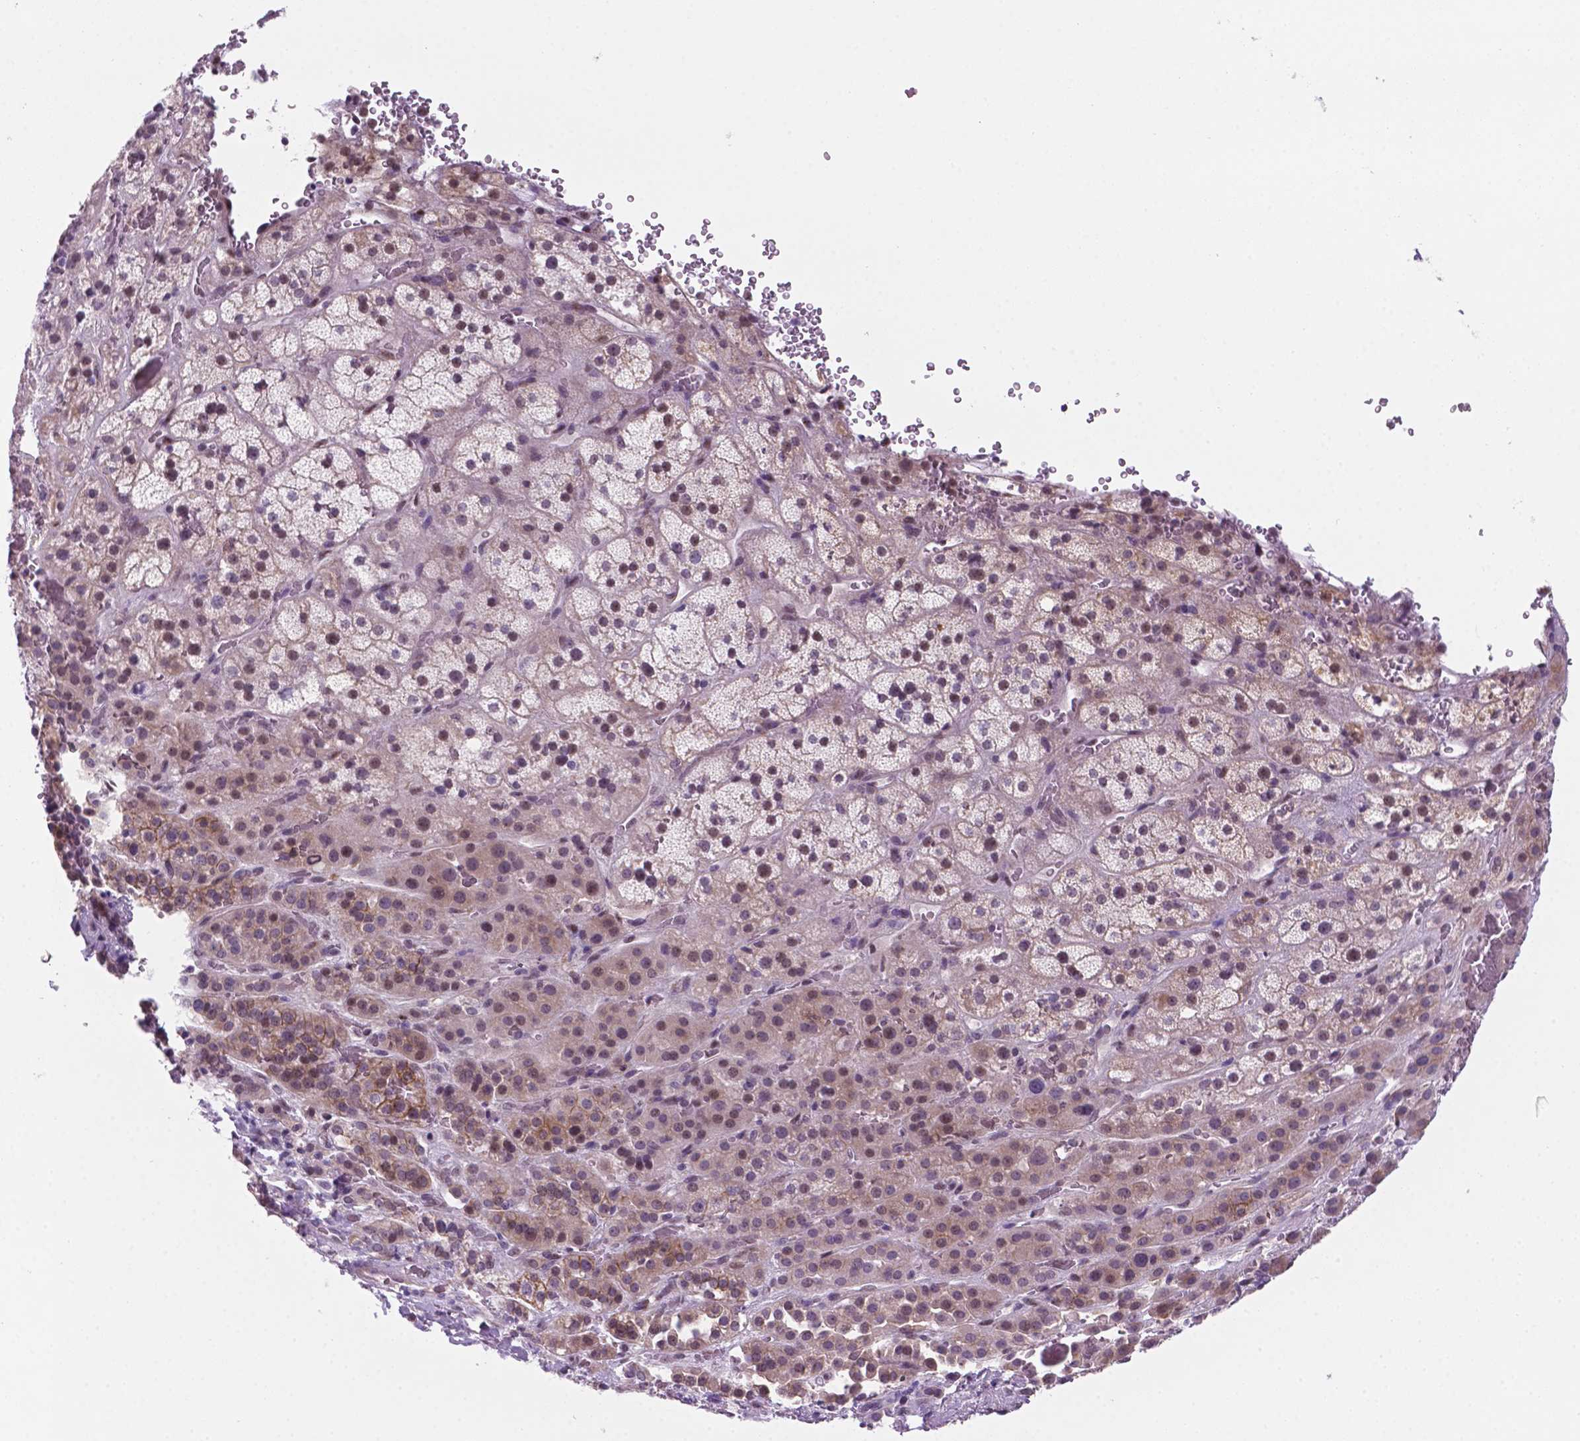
{"staining": {"intensity": "moderate", "quantity": "25%-75%", "location": "nuclear"}, "tissue": "adrenal gland", "cell_type": "Glandular cells", "image_type": "normal", "snomed": [{"axis": "morphology", "description": "Normal tissue, NOS"}, {"axis": "topography", "description": "Adrenal gland"}], "caption": "Human adrenal gland stained for a protein (brown) displays moderate nuclear positive staining in approximately 25%-75% of glandular cells.", "gene": "C18orf21", "patient": {"sex": "male", "age": 57}}